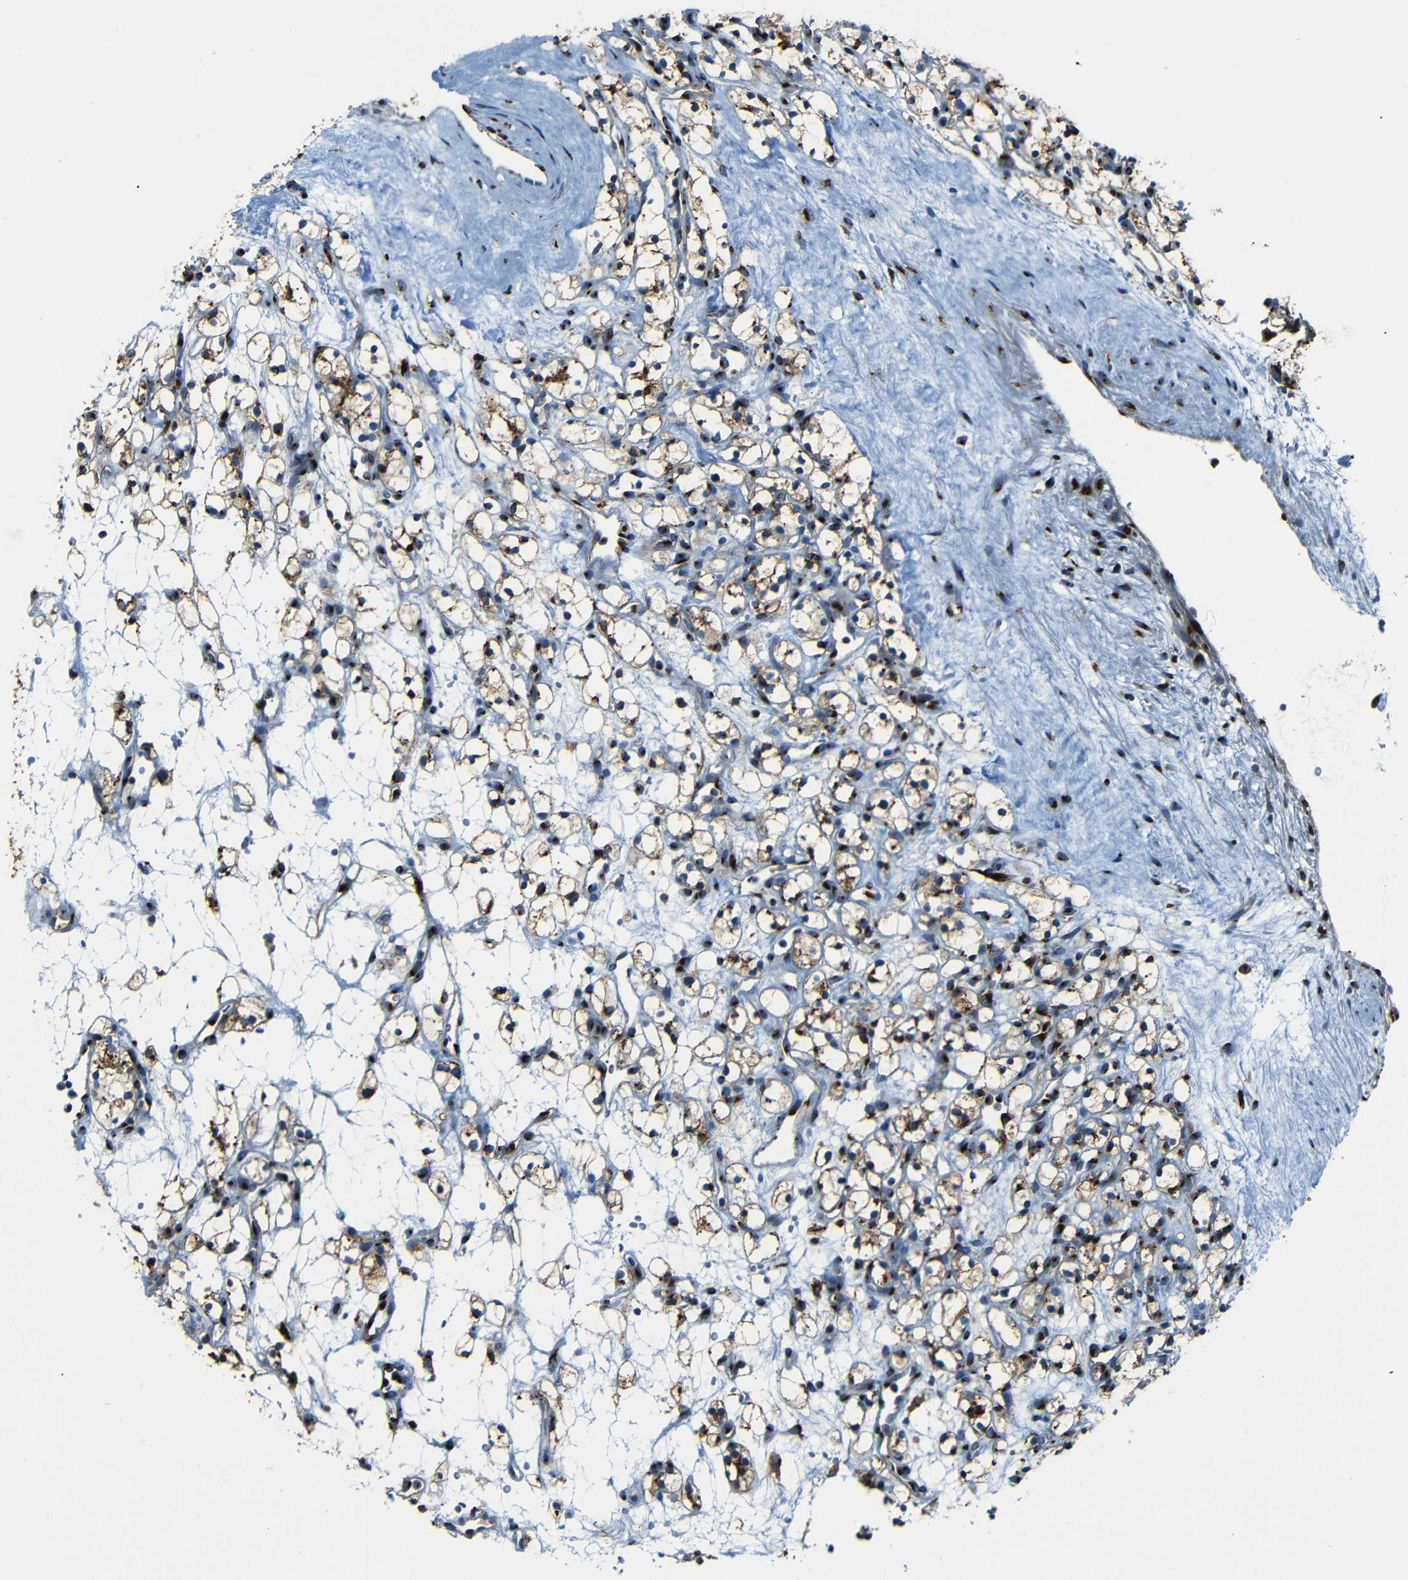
{"staining": {"intensity": "strong", "quantity": ">75%", "location": "cytoplasmic/membranous"}, "tissue": "renal cancer", "cell_type": "Tumor cells", "image_type": "cancer", "snomed": [{"axis": "morphology", "description": "Adenocarcinoma, NOS"}, {"axis": "topography", "description": "Kidney"}], "caption": "Renal adenocarcinoma was stained to show a protein in brown. There is high levels of strong cytoplasmic/membranous staining in about >75% of tumor cells.", "gene": "TGOLN2", "patient": {"sex": "female", "age": 60}}